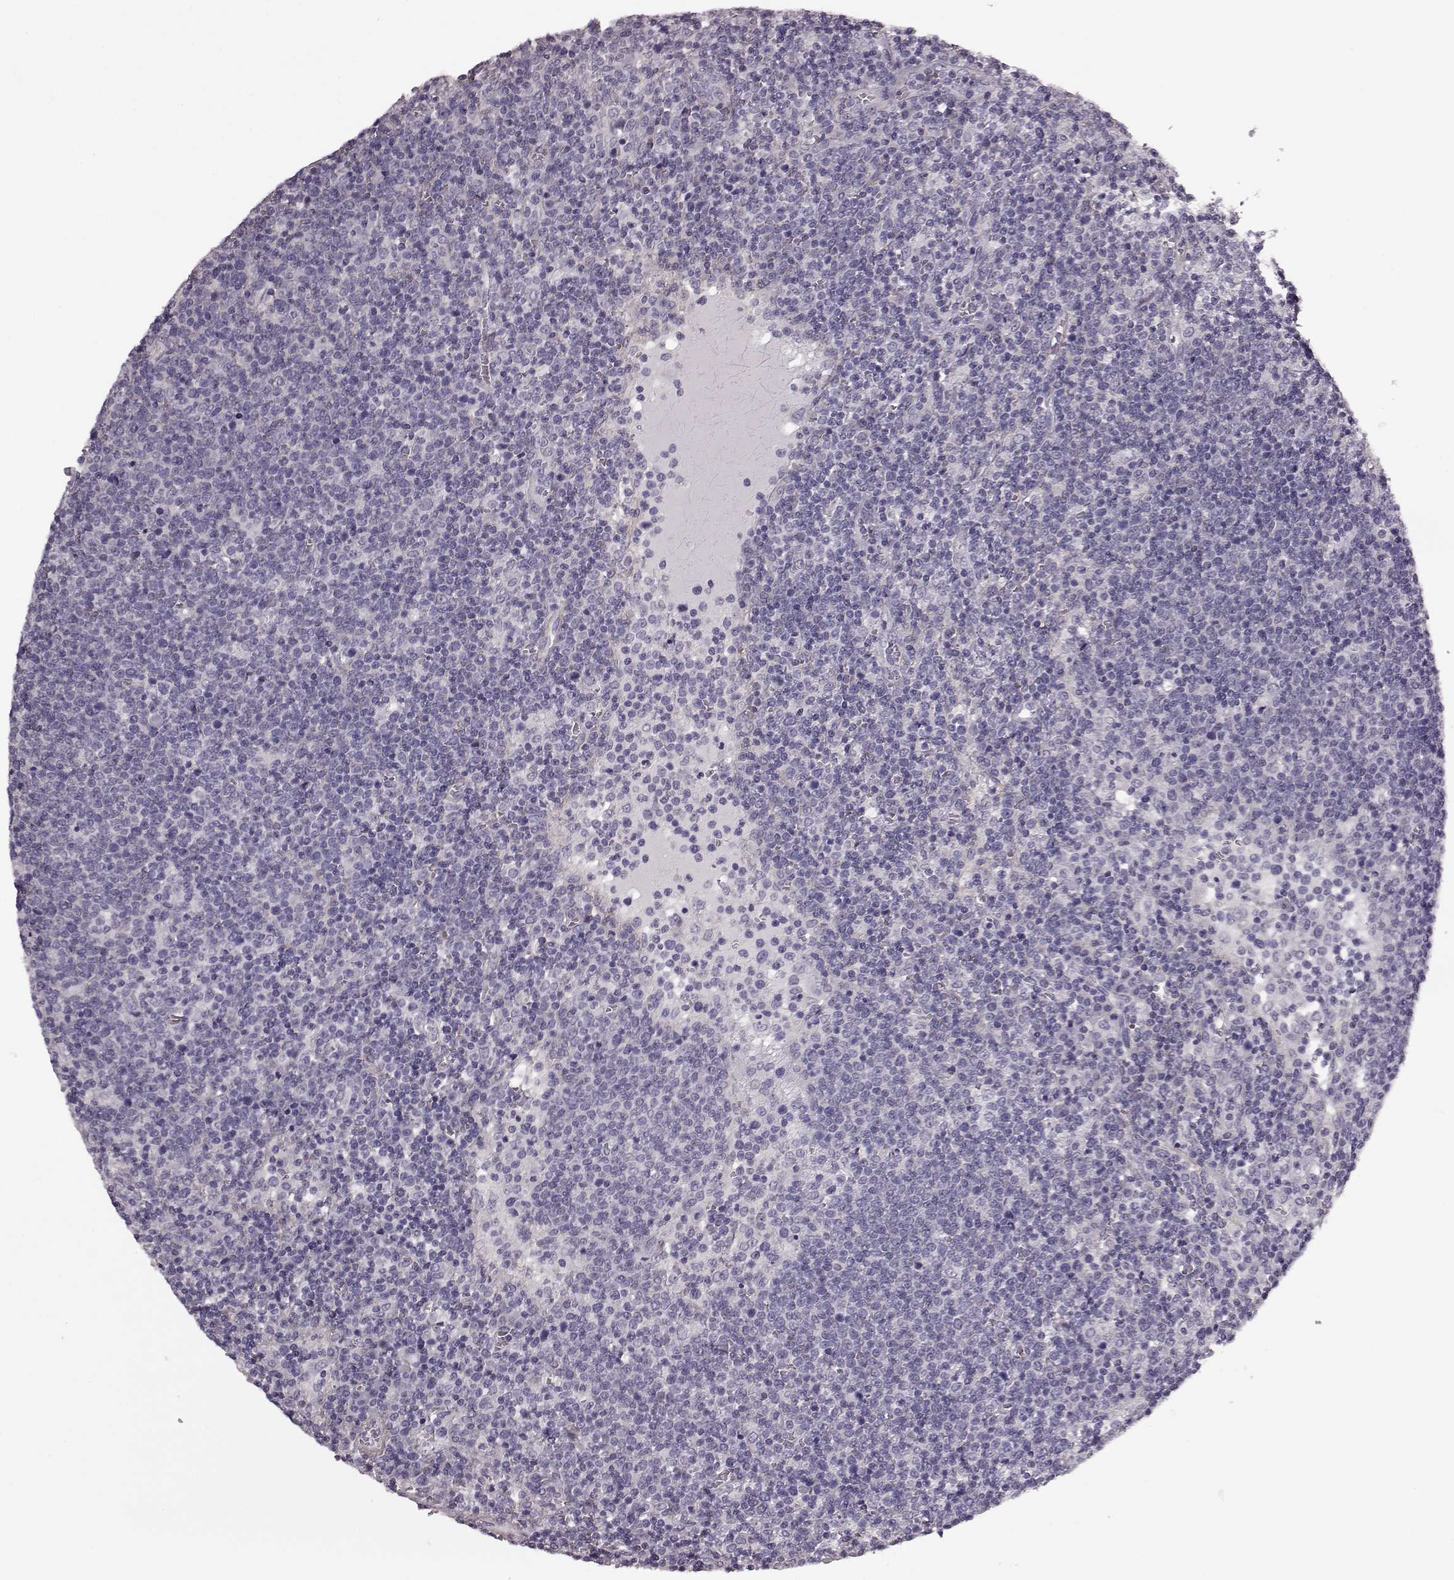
{"staining": {"intensity": "negative", "quantity": "none", "location": "none"}, "tissue": "lymphoma", "cell_type": "Tumor cells", "image_type": "cancer", "snomed": [{"axis": "morphology", "description": "Malignant lymphoma, non-Hodgkin's type, High grade"}, {"axis": "topography", "description": "Lymph node"}], "caption": "This is an immunohistochemistry histopathology image of malignant lymphoma, non-Hodgkin's type (high-grade). There is no positivity in tumor cells.", "gene": "GRK1", "patient": {"sex": "male", "age": 61}}